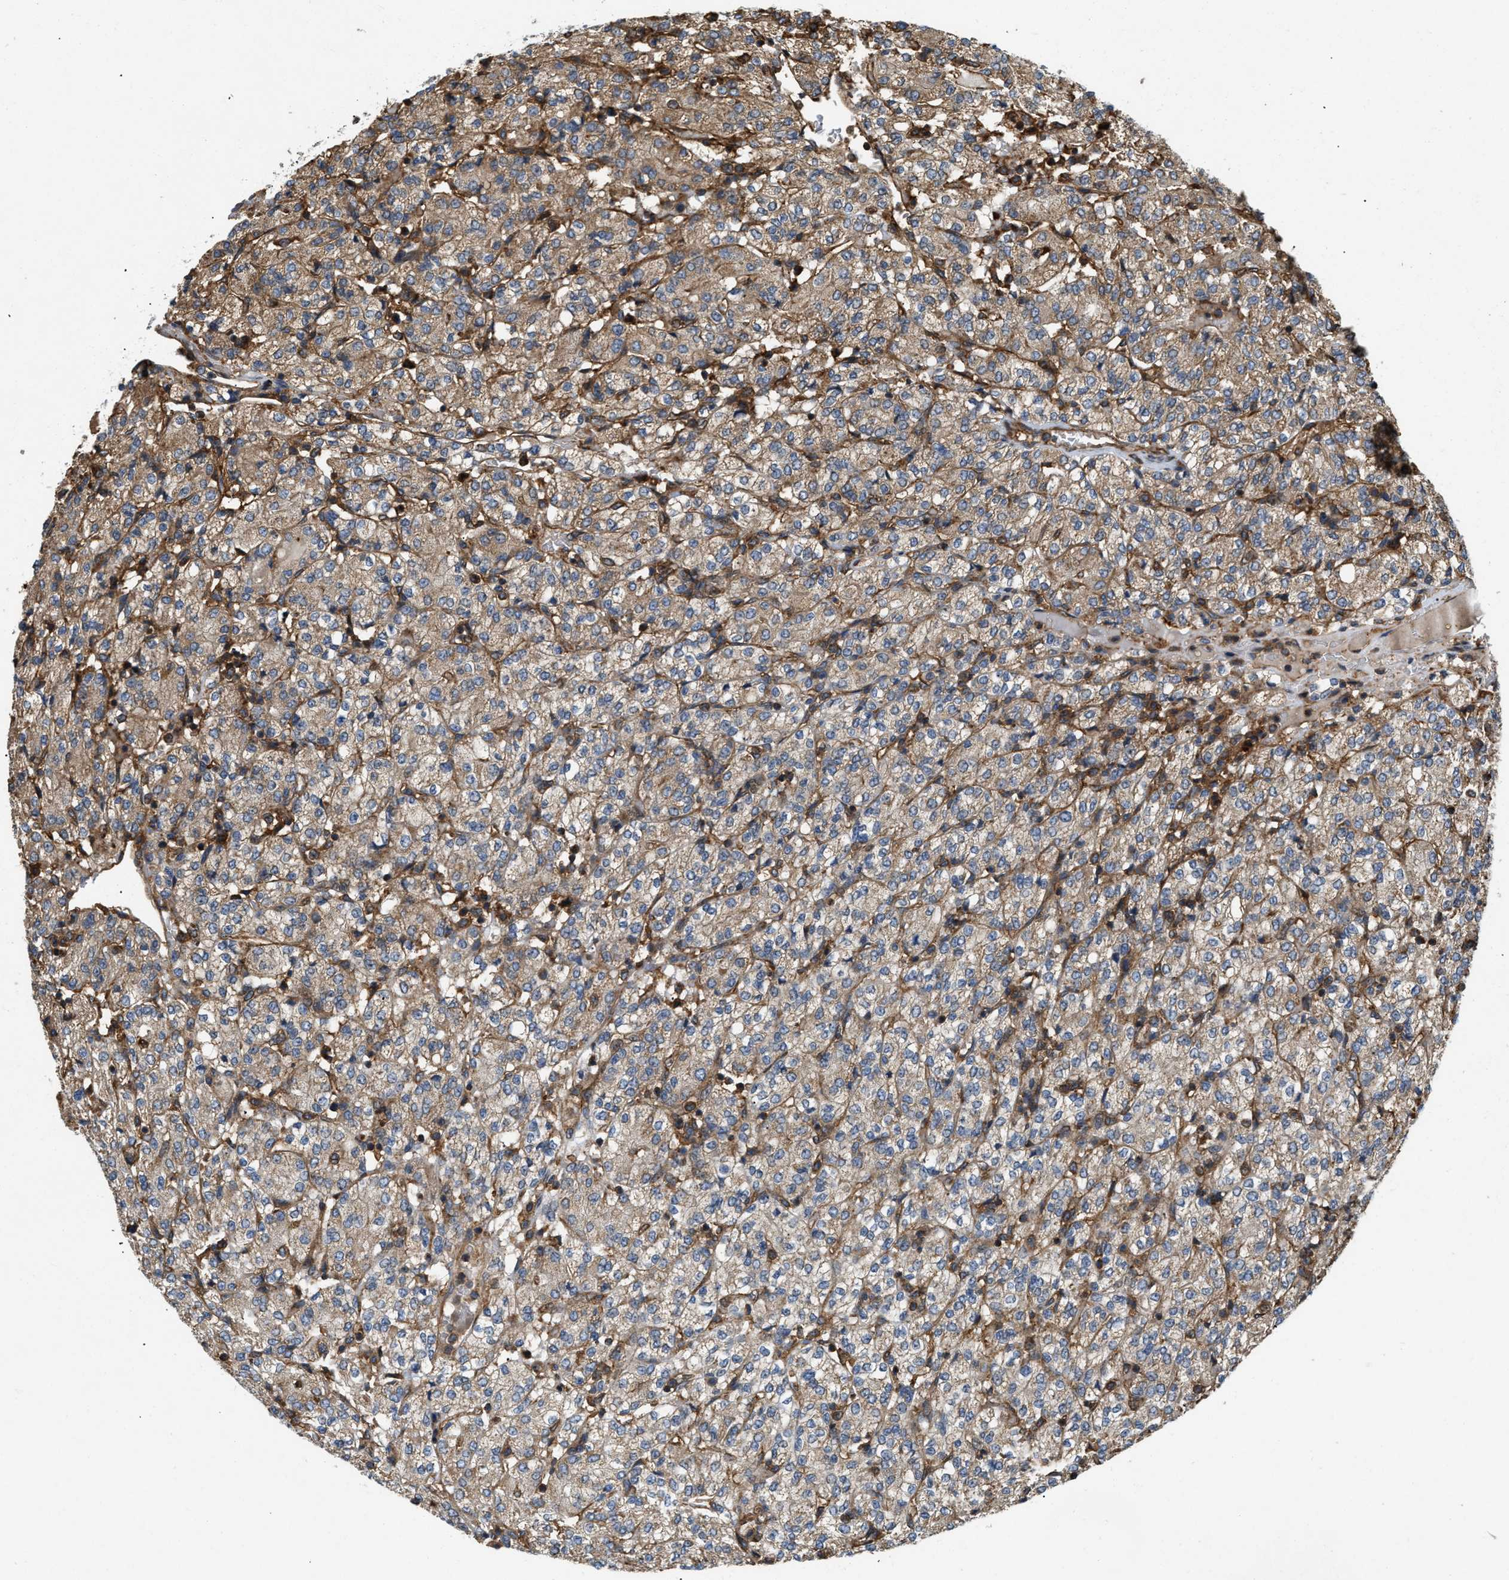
{"staining": {"intensity": "moderate", "quantity": ">75%", "location": "cytoplasmic/membranous"}, "tissue": "renal cancer", "cell_type": "Tumor cells", "image_type": "cancer", "snomed": [{"axis": "morphology", "description": "Adenocarcinoma, NOS"}, {"axis": "topography", "description": "Kidney"}], "caption": "Tumor cells show medium levels of moderate cytoplasmic/membranous expression in approximately >75% of cells in human renal cancer (adenocarcinoma).", "gene": "GNB4", "patient": {"sex": "male", "age": 77}}